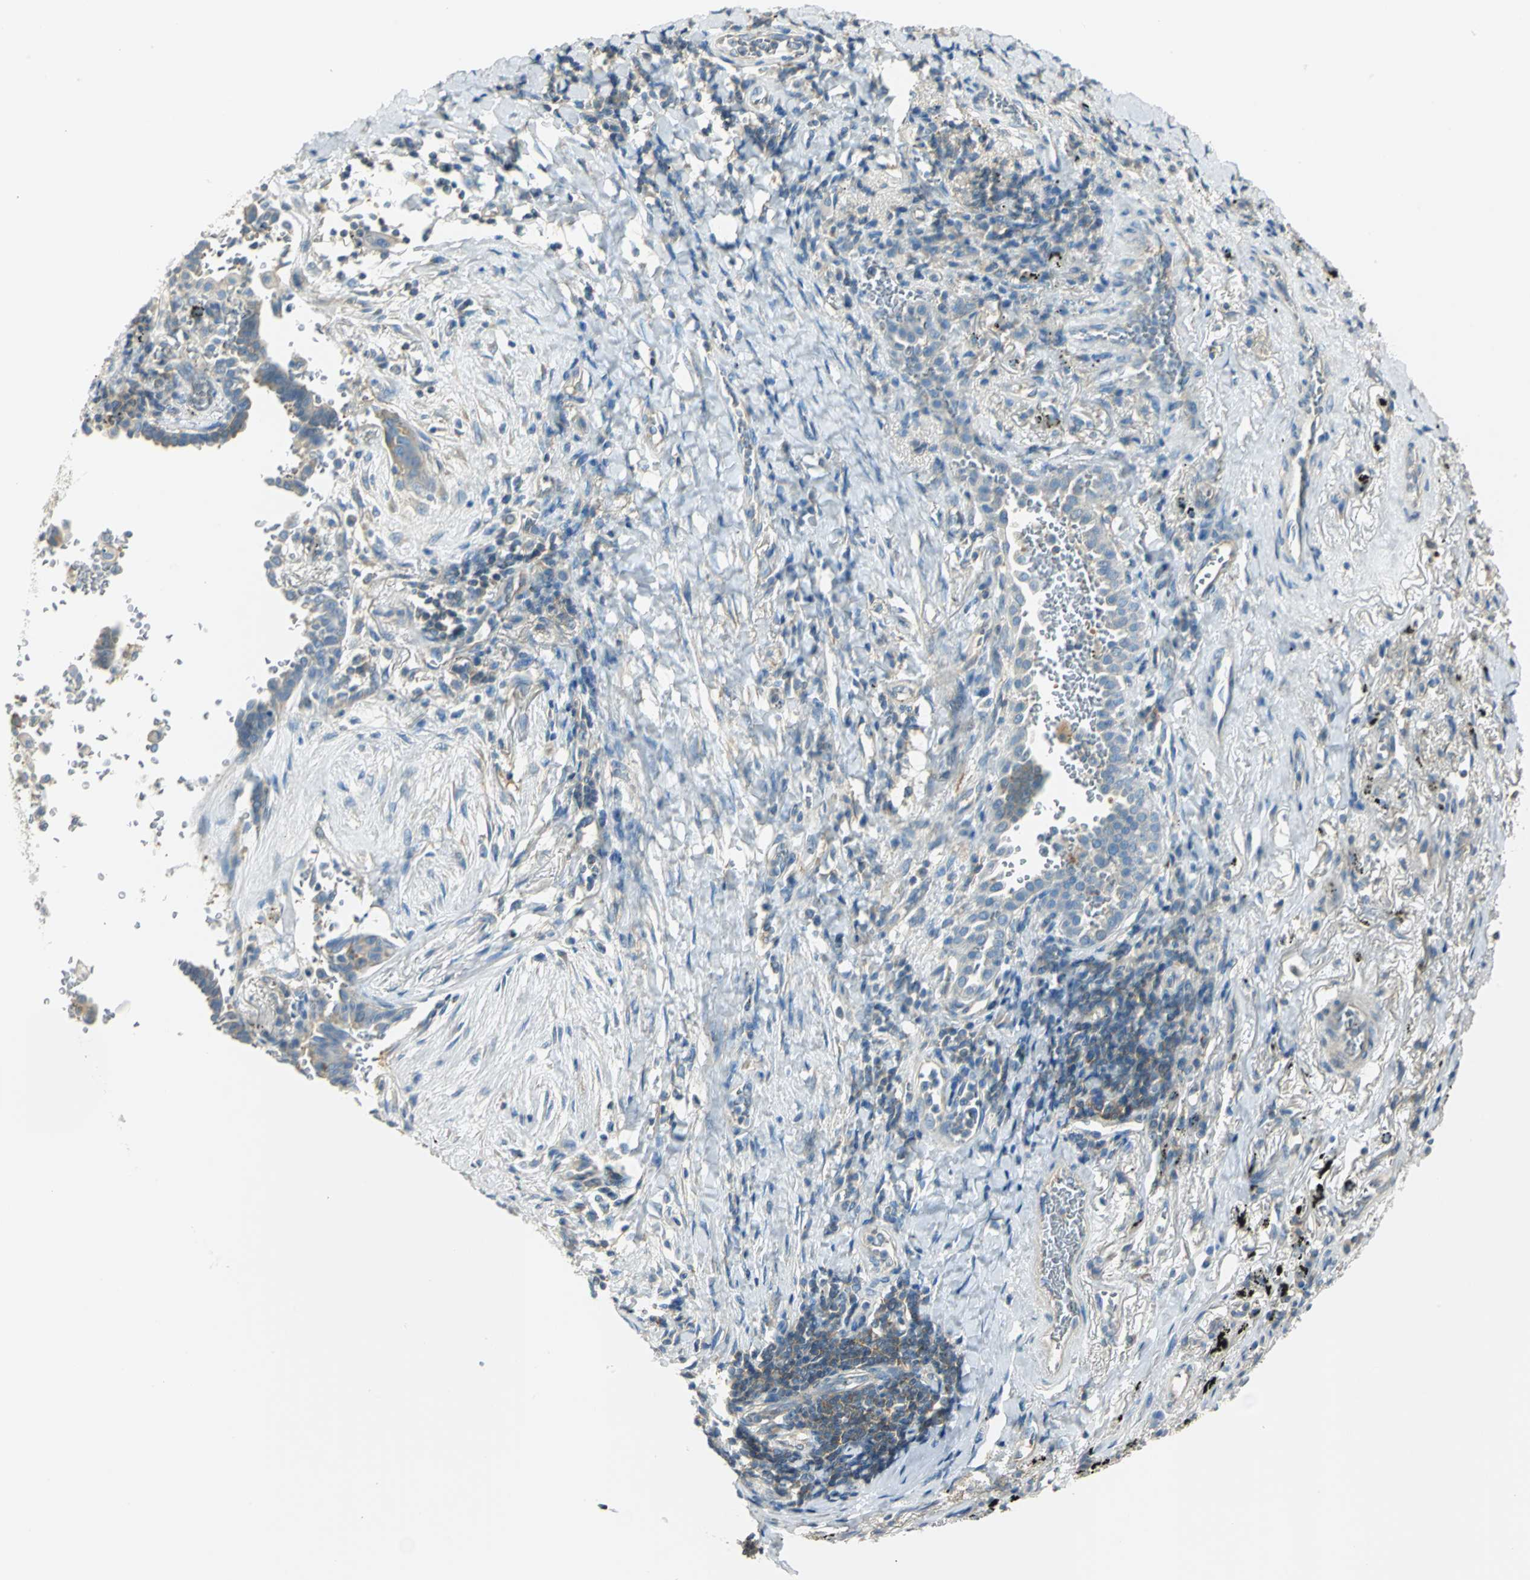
{"staining": {"intensity": "weak", "quantity": "<25%", "location": "cytoplasmic/membranous"}, "tissue": "lung cancer", "cell_type": "Tumor cells", "image_type": "cancer", "snomed": [{"axis": "morphology", "description": "Adenocarcinoma, NOS"}, {"axis": "topography", "description": "Lung"}], "caption": "Histopathology image shows no protein staining in tumor cells of lung cancer tissue.", "gene": "TSC22D2", "patient": {"sex": "female", "age": 64}}